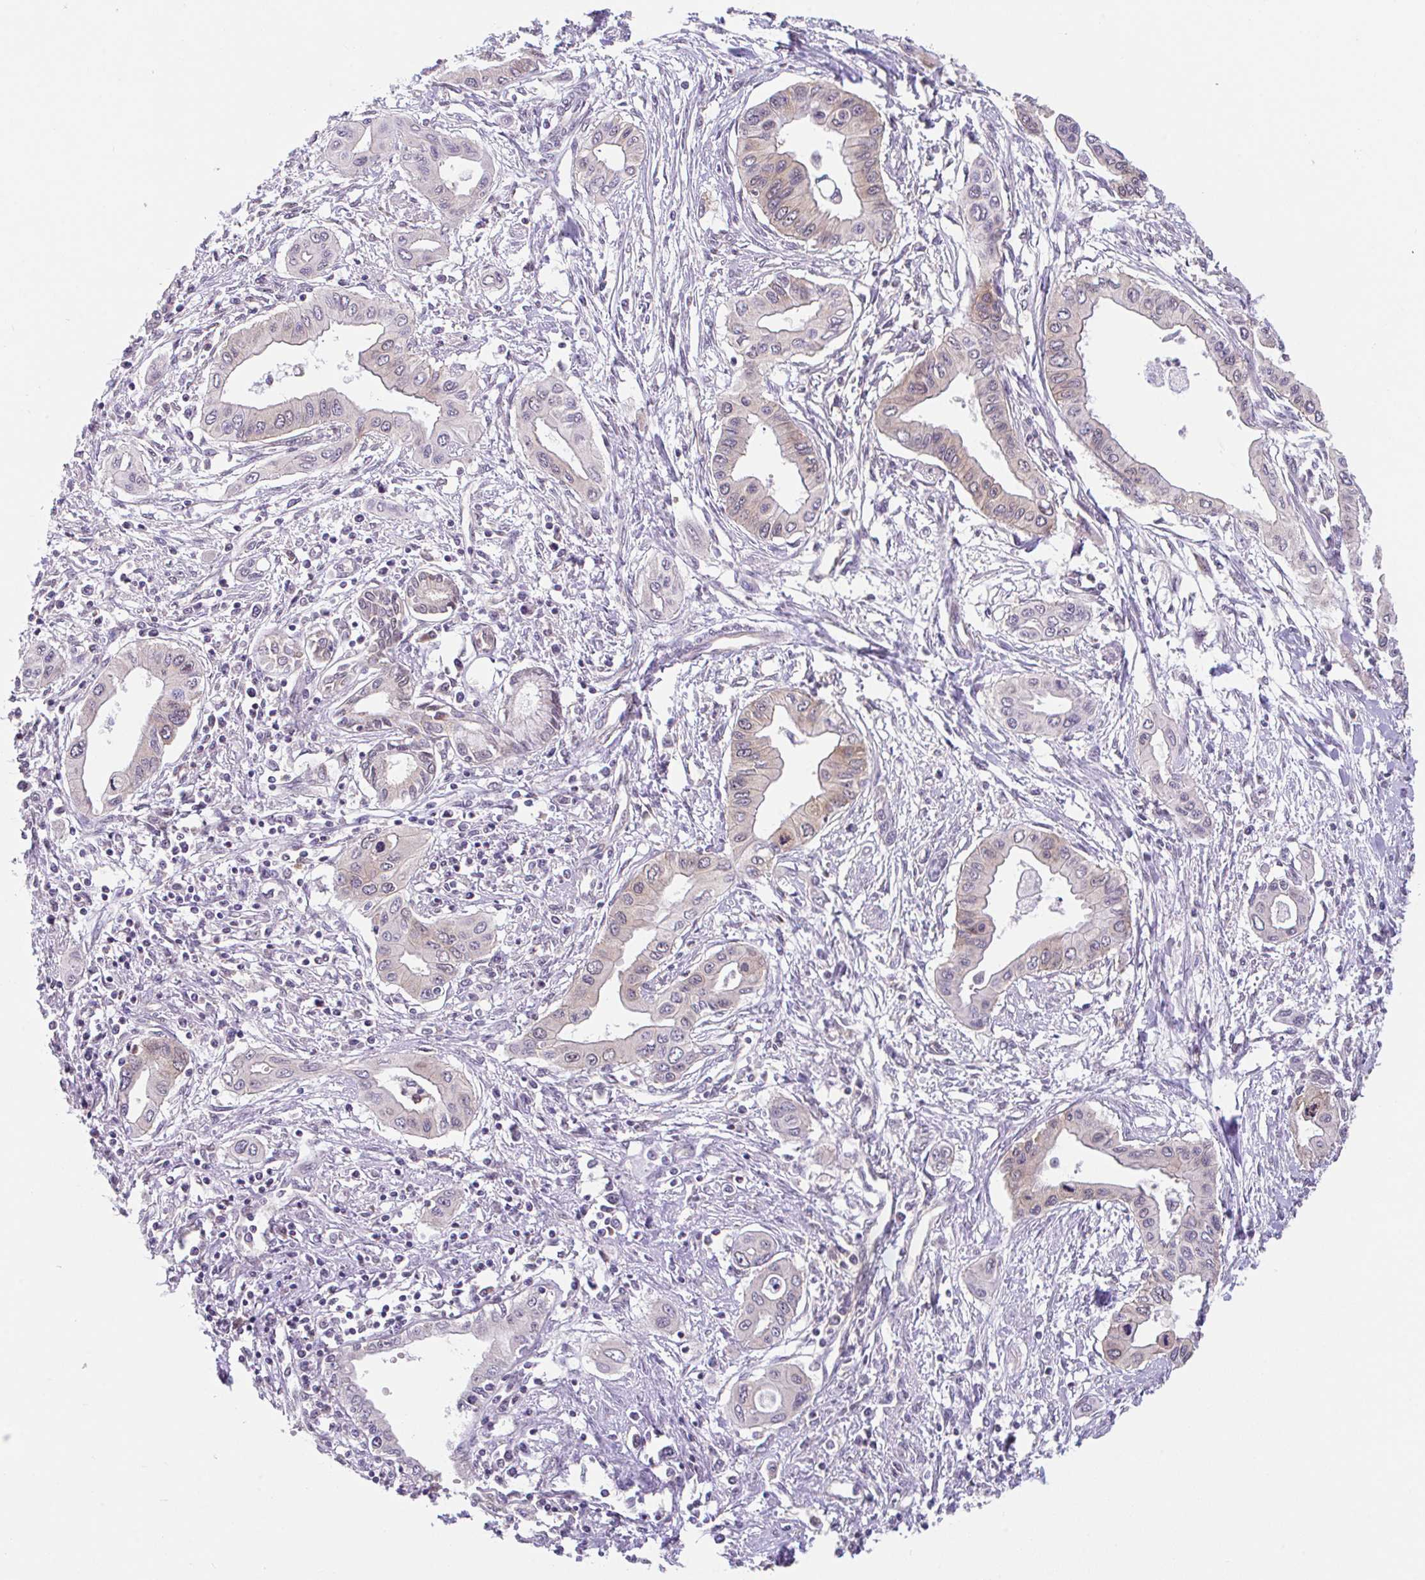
{"staining": {"intensity": "weak", "quantity": "<25%", "location": "cytoplasmic/membranous"}, "tissue": "pancreatic cancer", "cell_type": "Tumor cells", "image_type": "cancer", "snomed": [{"axis": "morphology", "description": "Adenocarcinoma, NOS"}, {"axis": "topography", "description": "Pancreas"}], "caption": "There is no significant staining in tumor cells of pancreatic adenocarcinoma.", "gene": "RALBP1", "patient": {"sex": "female", "age": 62}}